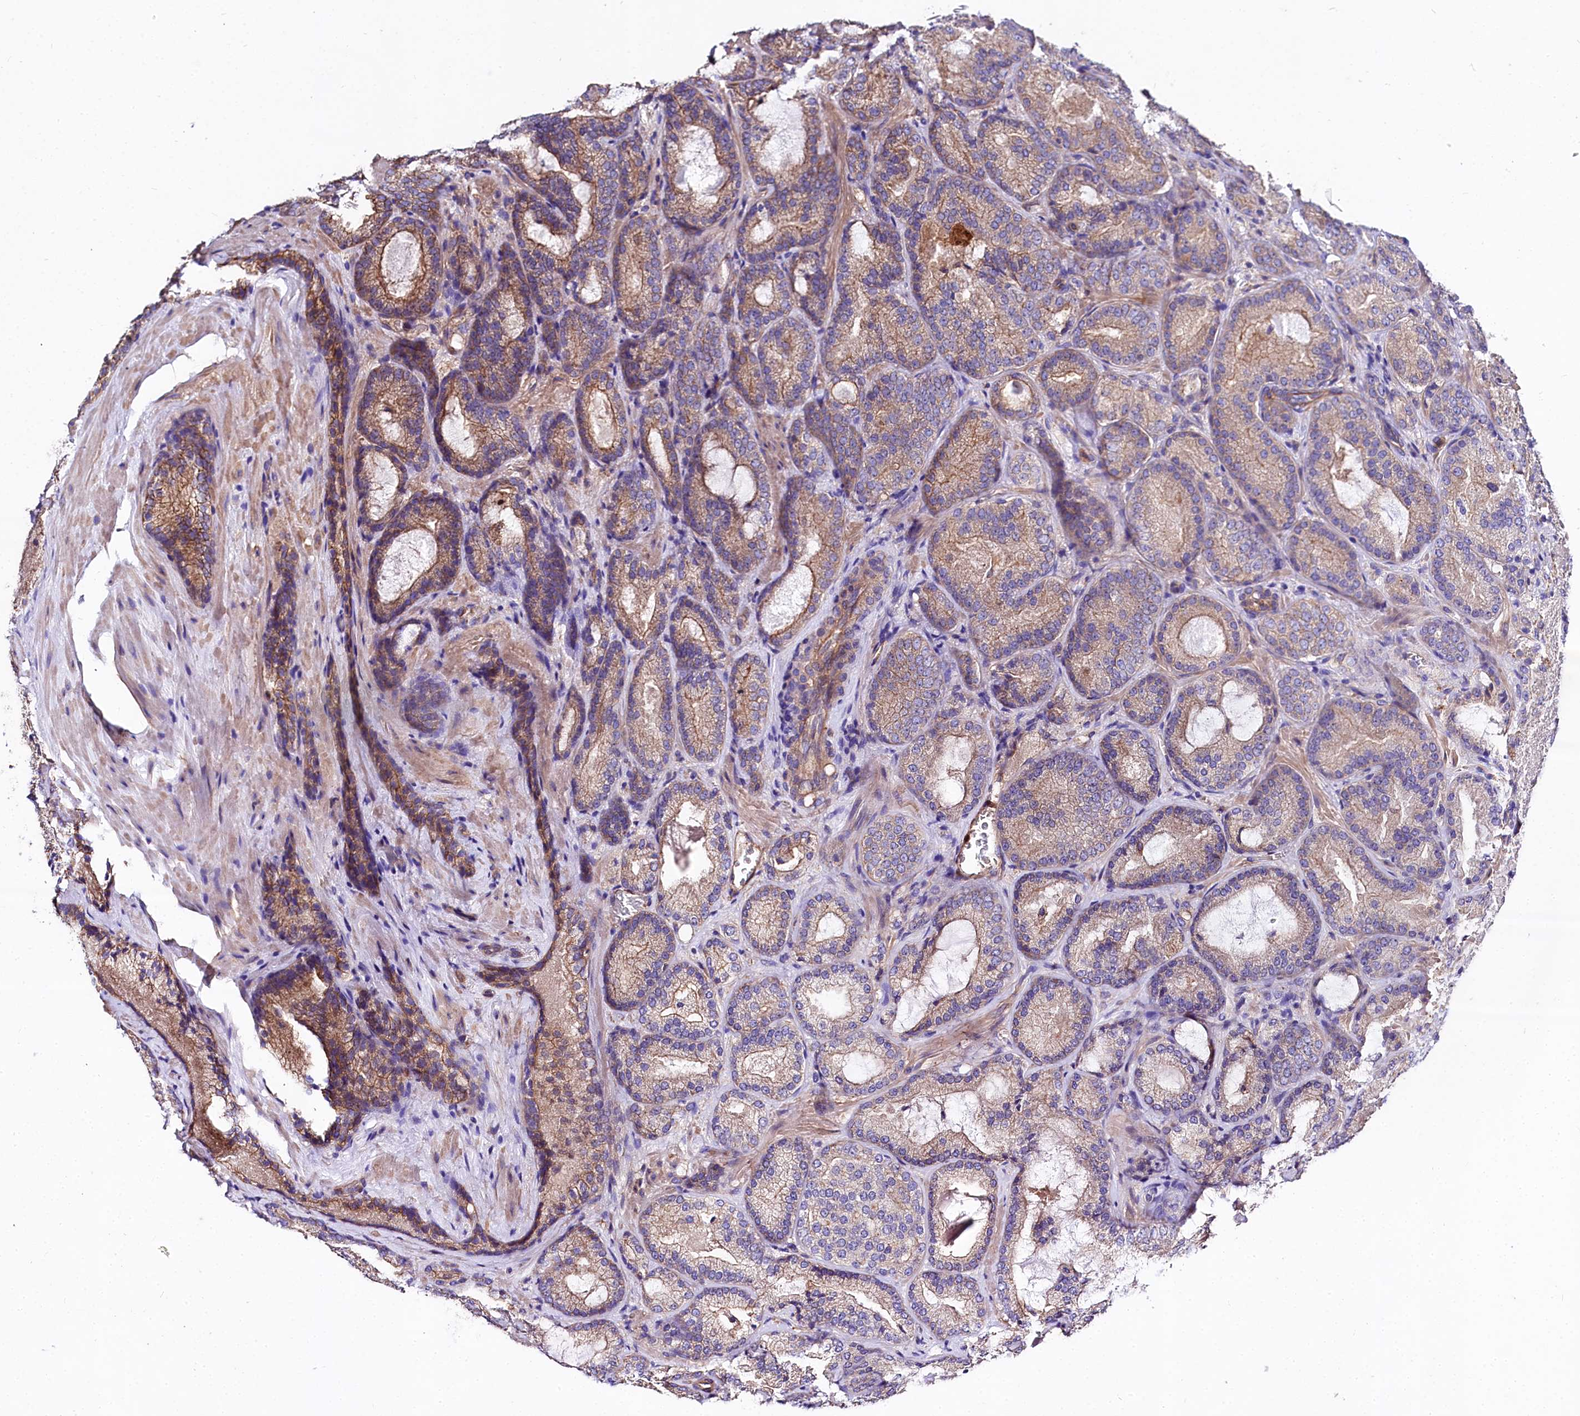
{"staining": {"intensity": "moderate", "quantity": "25%-75%", "location": "cytoplasmic/membranous"}, "tissue": "prostate cancer", "cell_type": "Tumor cells", "image_type": "cancer", "snomed": [{"axis": "morphology", "description": "Adenocarcinoma, Low grade"}, {"axis": "topography", "description": "Prostate"}], "caption": "A medium amount of moderate cytoplasmic/membranous staining is seen in about 25%-75% of tumor cells in prostate low-grade adenocarcinoma tissue.", "gene": "FCHSD2", "patient": {"sex": "male", "age": 74}}